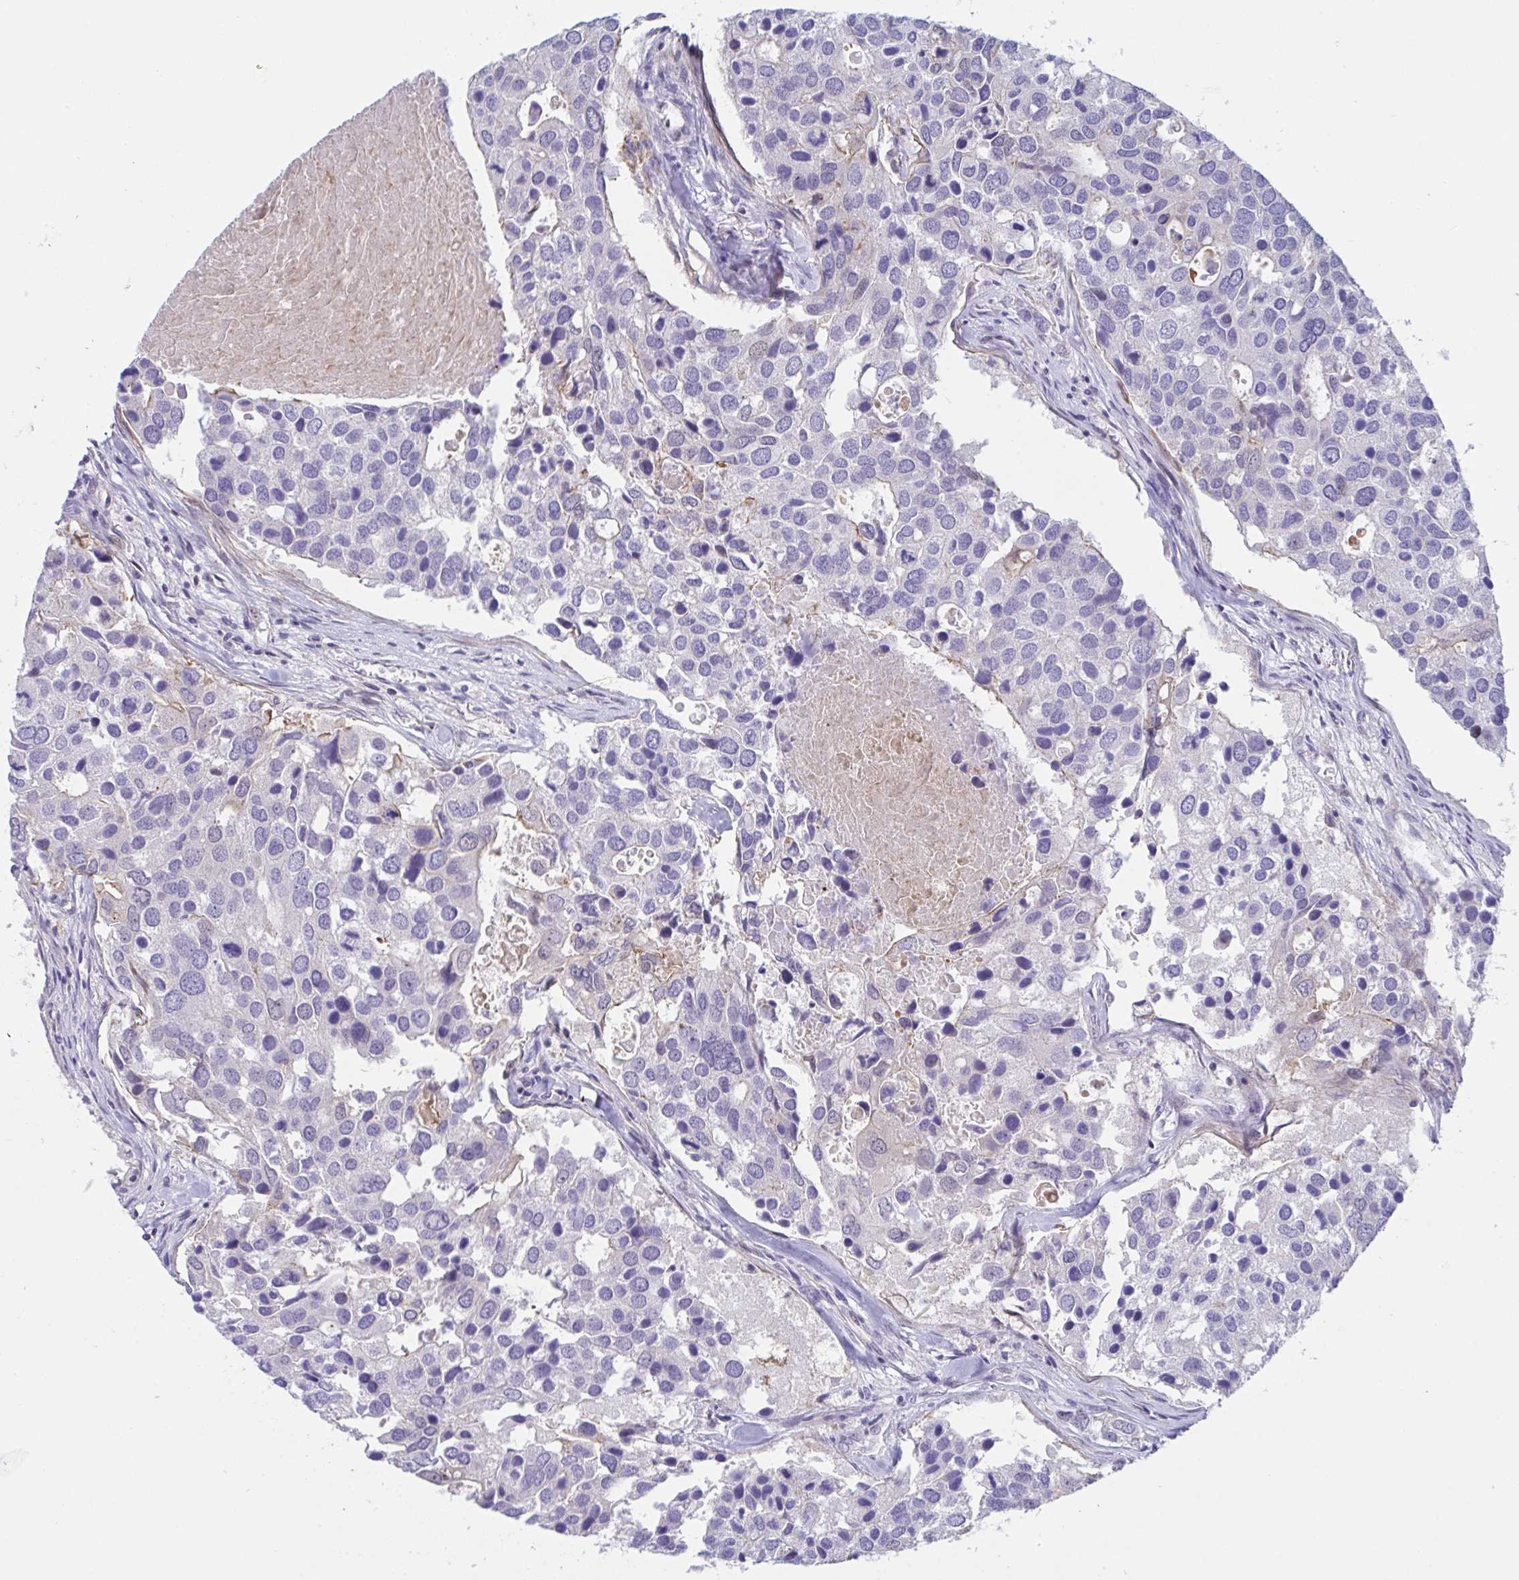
{"staining": {"intensity": "negative", "quantity": "none", "location": "none"}, "tissue": "breast cancer", "cell_type": "Tumor cells", "image_type": "cancer", "snomed": [{"axis": "morphology", "description": "Duct carcinoma"}, {"axis": "topography", "description": "Breast"}], "caption": "Immunohistochemistry (IHC) micrograph of neoplastic tissue: human breast cancer (invasive ductal carcinoma) stained with DAB (3,3'-diaminobenzidine) demonstrates no significant protein positivity in tumor cells.", "gene": "WDR72", "patient": {"sex": "female", "age": 83}}